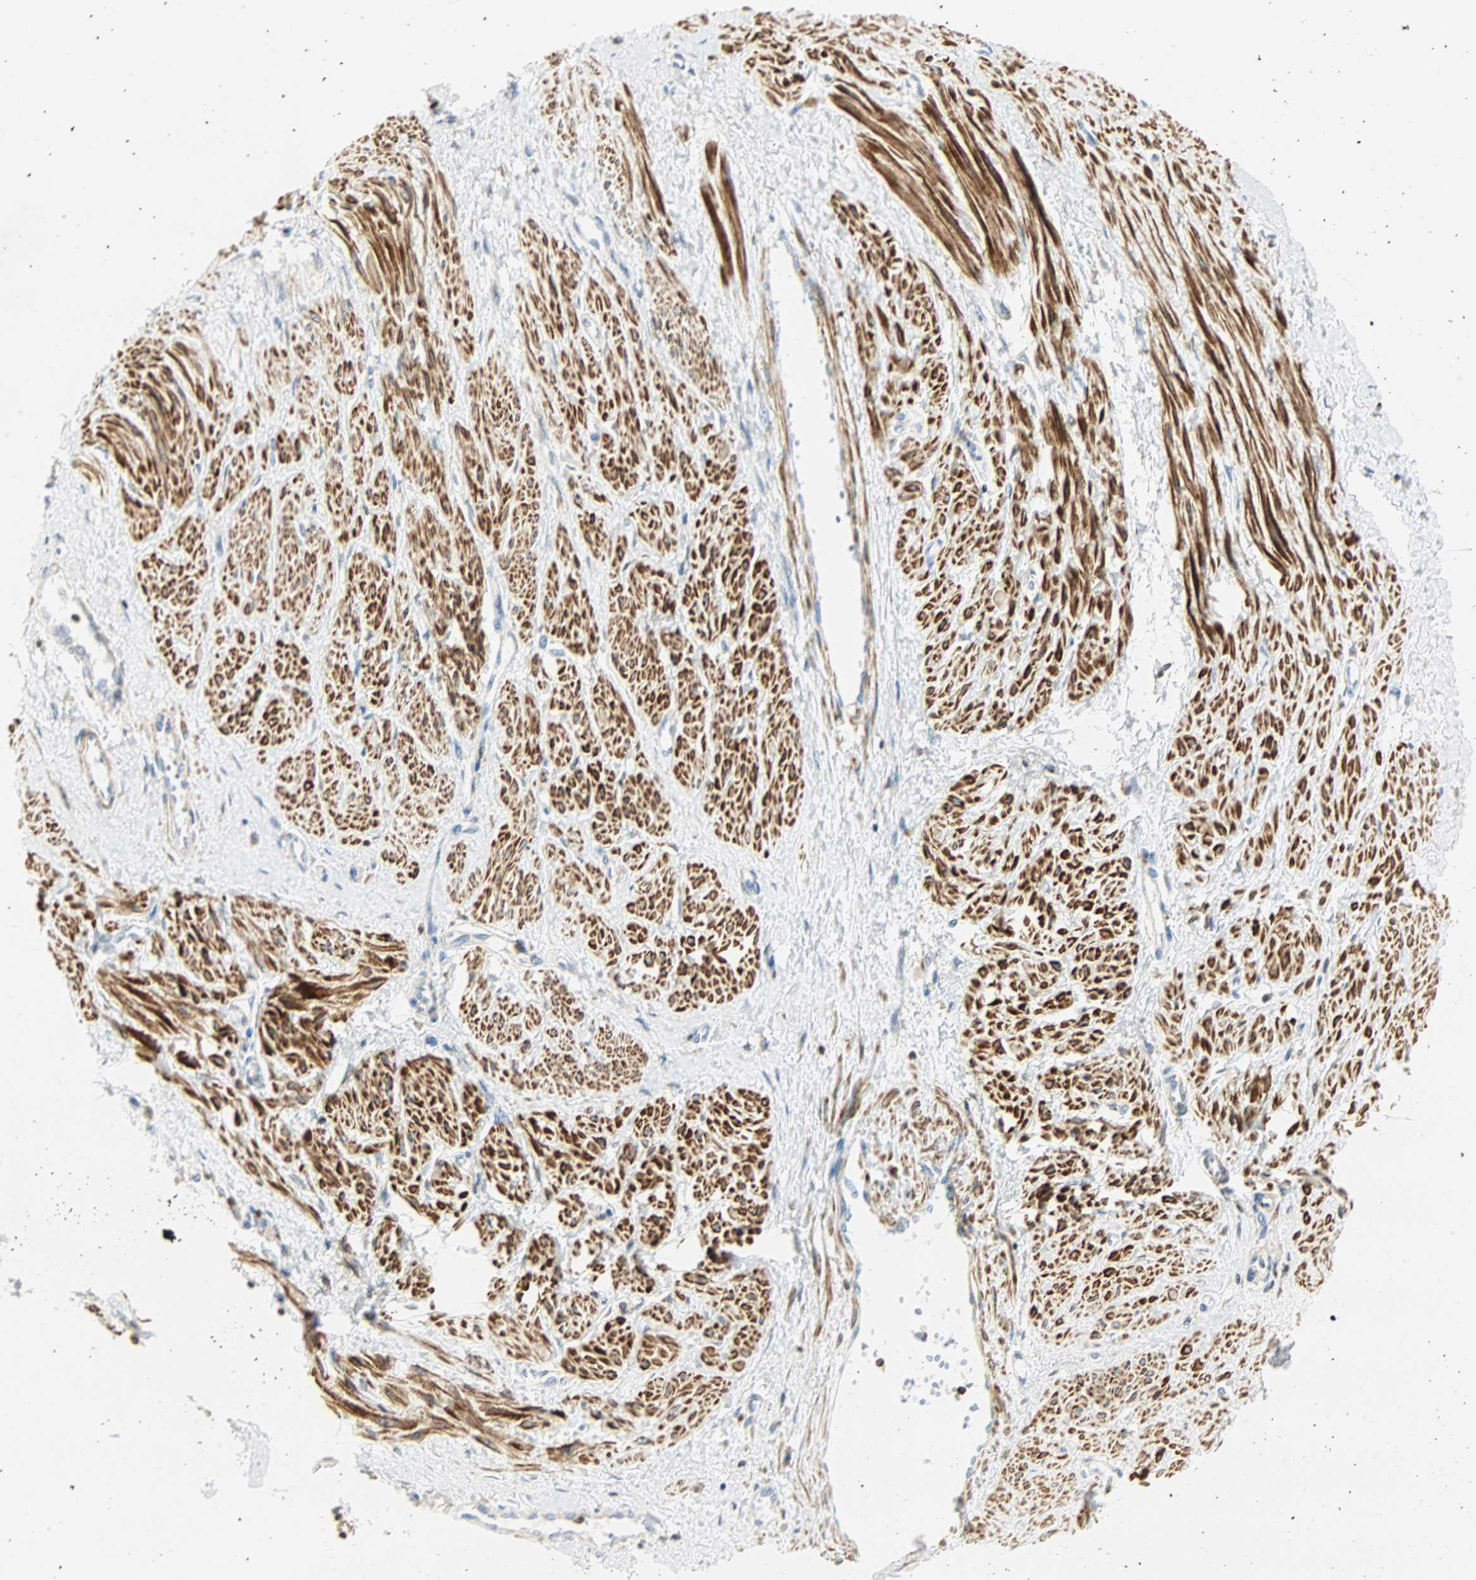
{"staining": {"intensity": "strong", "quantity": ">75%", "location": "cytoplasmic/membranous"}, "tissue": "smooth muscle", "cell_type": "Smooth muscle cells", "image_type": "normal", "snomed": [{"axis": "morphology", "description": "Normal tissue, NOS"}, {"axis": "topography", "description": "Smooth muscle"}, {"axis": "topography", "description": "Uterus"}], "caption": "Immunohistochemistry staining of unremarkable smooth muscle, which demonstrates high levels of strong cytoplasmic/membranous staining in approximately >75% of smooth muscle cells indicating strong cytoplasmic/membranous protein positivity. The staining was performed using DAB (3,3'-diaminobenzidine) (brown) for protein detection and nuclei were counterstained in hematoxylin (blue).", "gene": "FMNL1", "patient": {"sex": "female", "age": 39}}